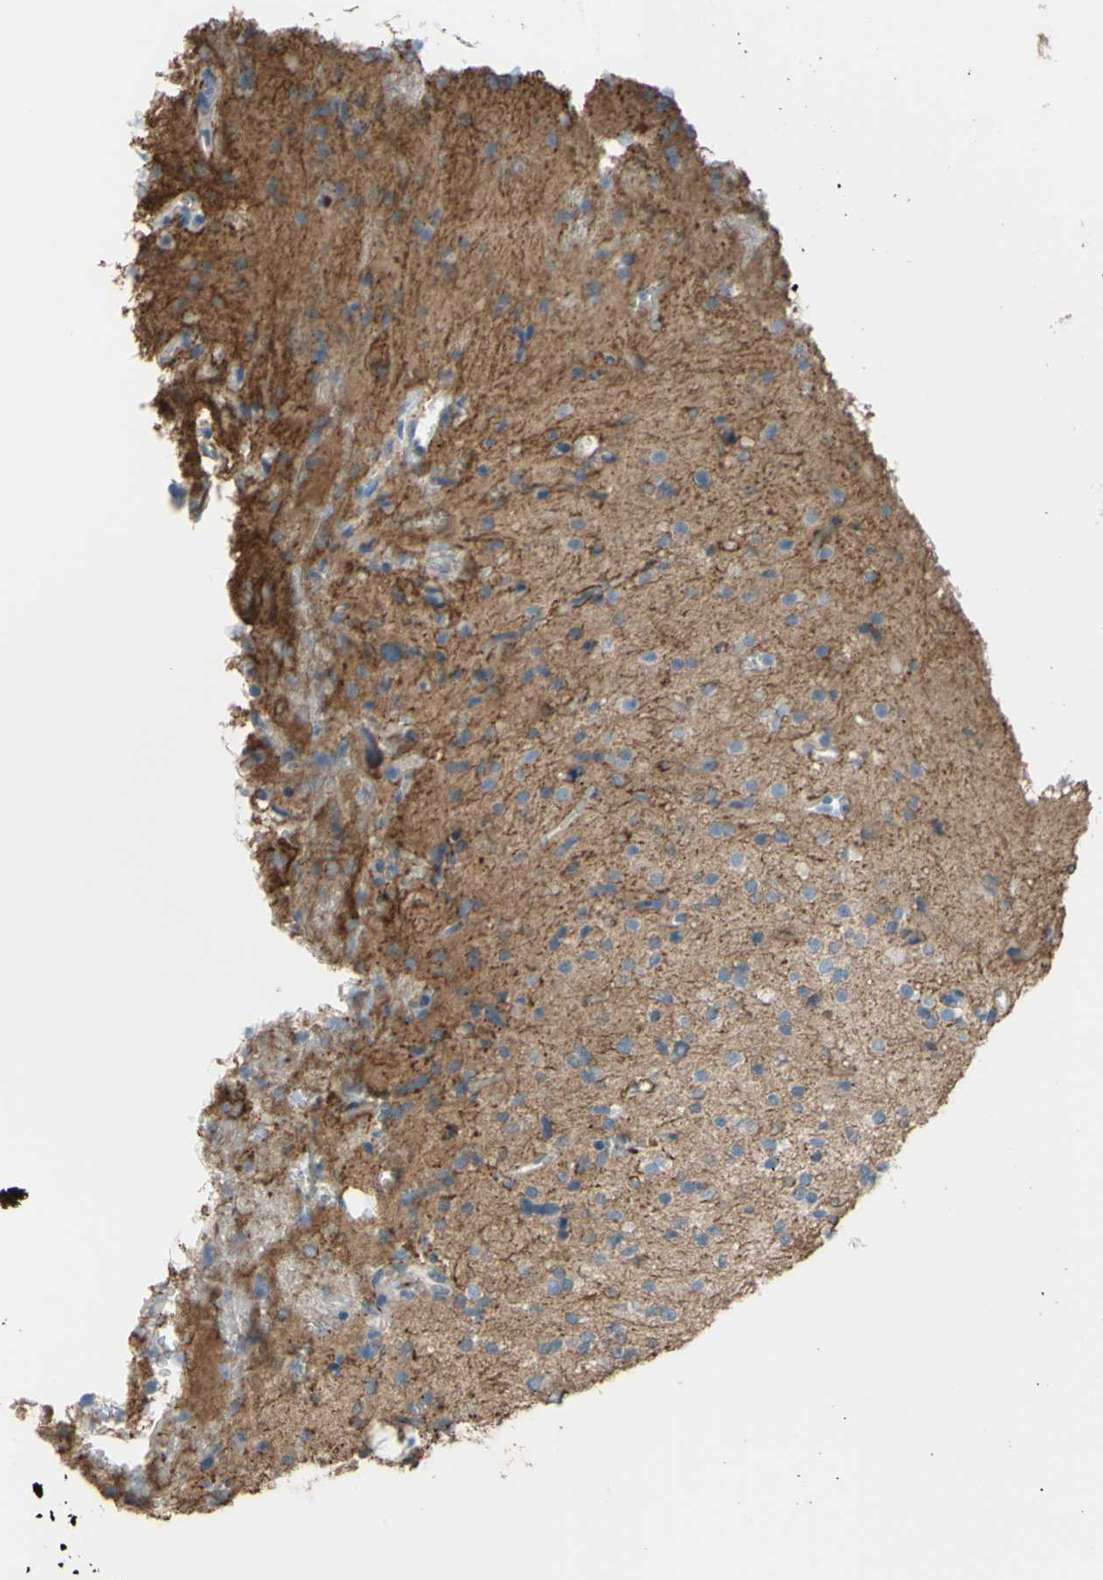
{"staining": {"intensity": "negative", "quantity": "none", "location": "none"}, "tissue": "glioma", "cell_type": "Tumor cells", "image_type": "cancer", "snomed": [{"axis": "morphology", "description": "Glioma, malignant, High grade"}, {"axis": "topography", "description": "Brain"}], "caption": "High power microscopy histopathology image of an IHC histopathology image of malignant glioma (high-grade), revealing no significant positivity in tumor cells.", "gene": "ADD1", "patient": {"sex": "male", "age": 47}}